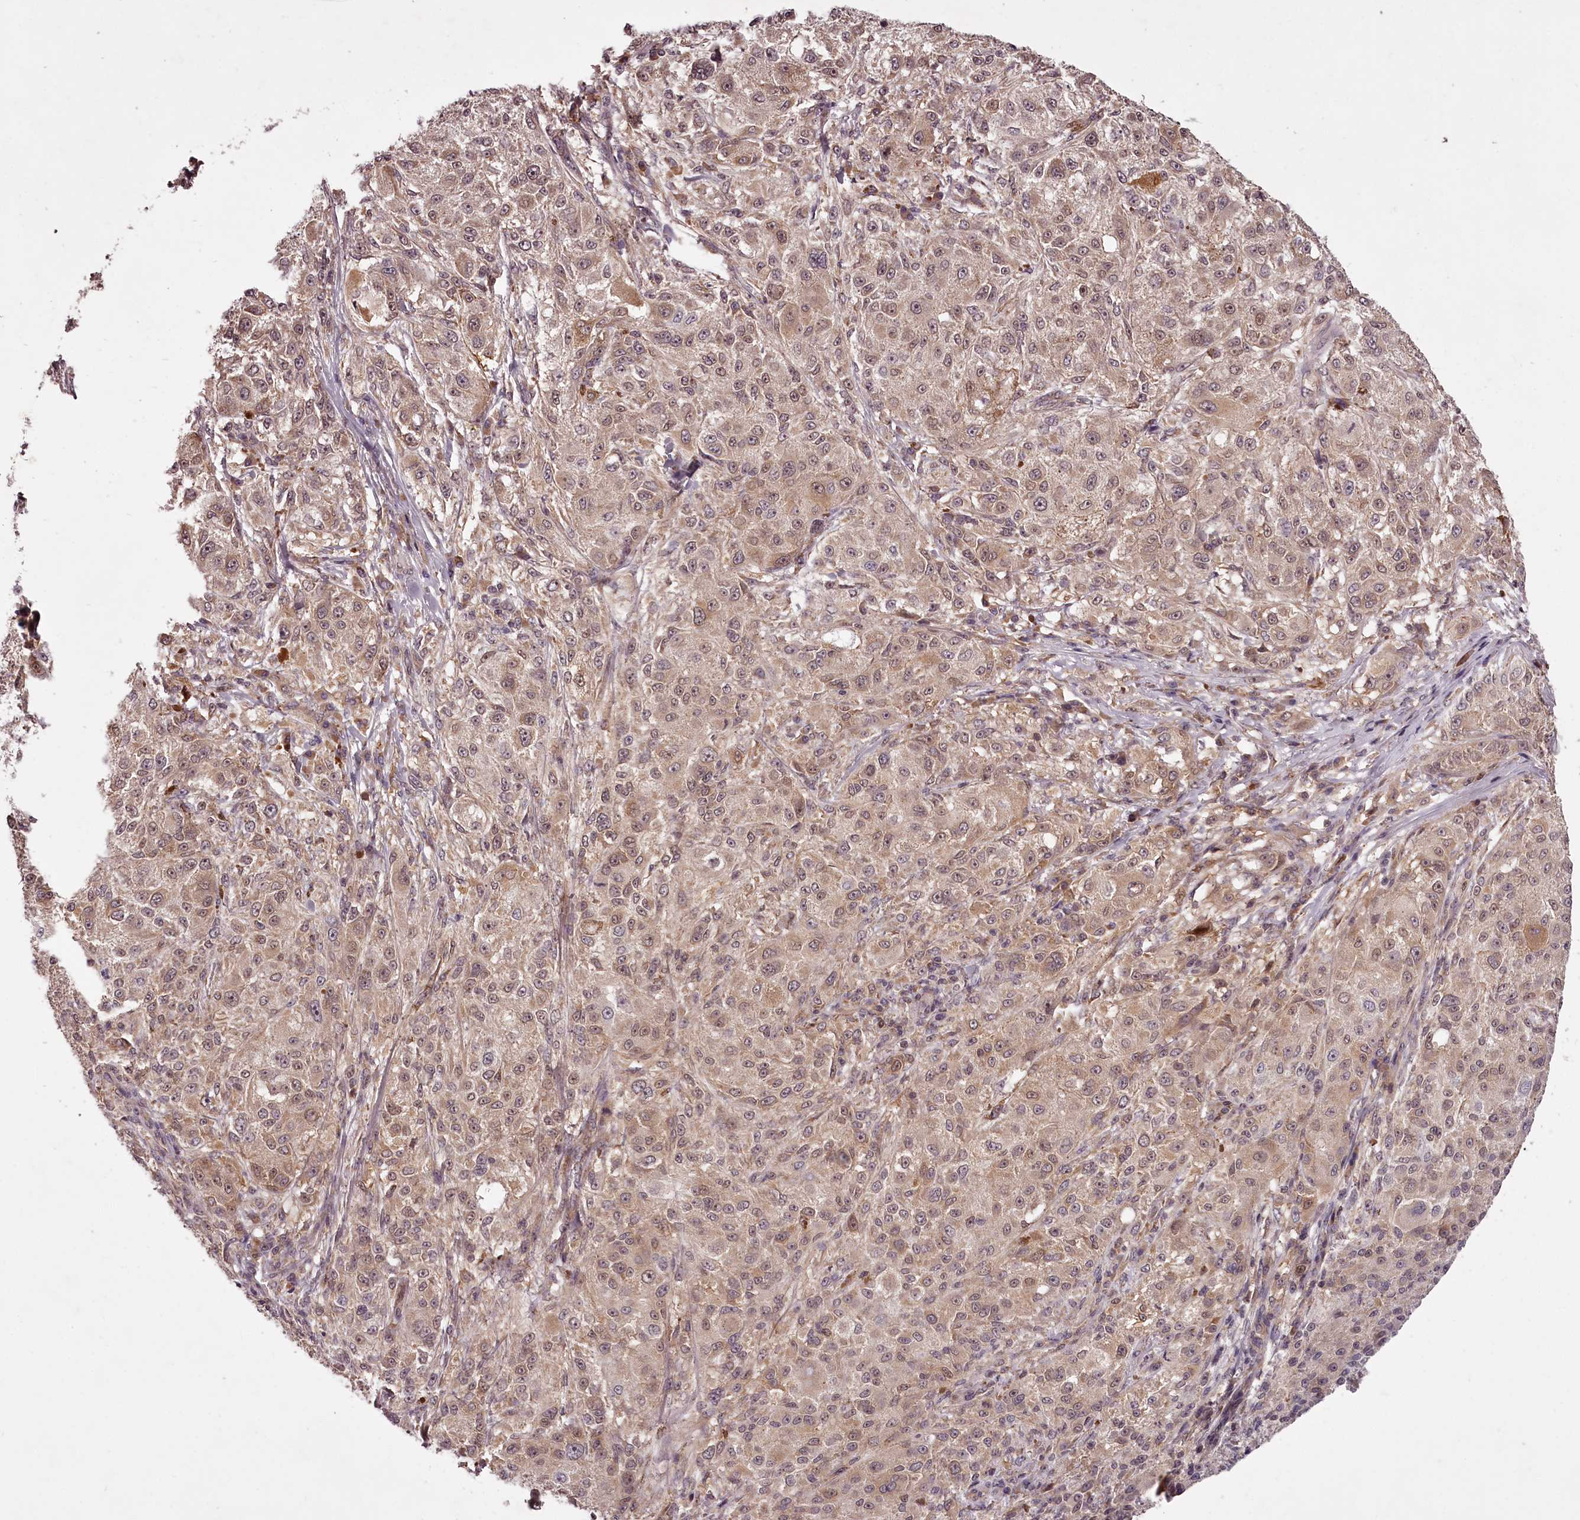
{"staining": {"intensity": "weak", "quantity": "25%-75%", "location": "cytoplasmic/membranous,nuclear"}, "tissue": "melanoma", "cell_type": "Tumor cells", "image_type": "cancer", "snomed": [{"axis": "morphology", "description": "Necrosis, NOS"}, {"axis": "morphology", "description": "Malignant melanoma, NOS"}, {"axis": "topography", "description": "Skin"}], "caption": "About 25%-75% of tumor cells in malignant melanoma display weak cytoplasmic/membranous and nuclear protein positivity as visualized by brown immunohistochemical staining.", "gene": "CCDC92", "patient": {"sex": "female", "age": 87}}